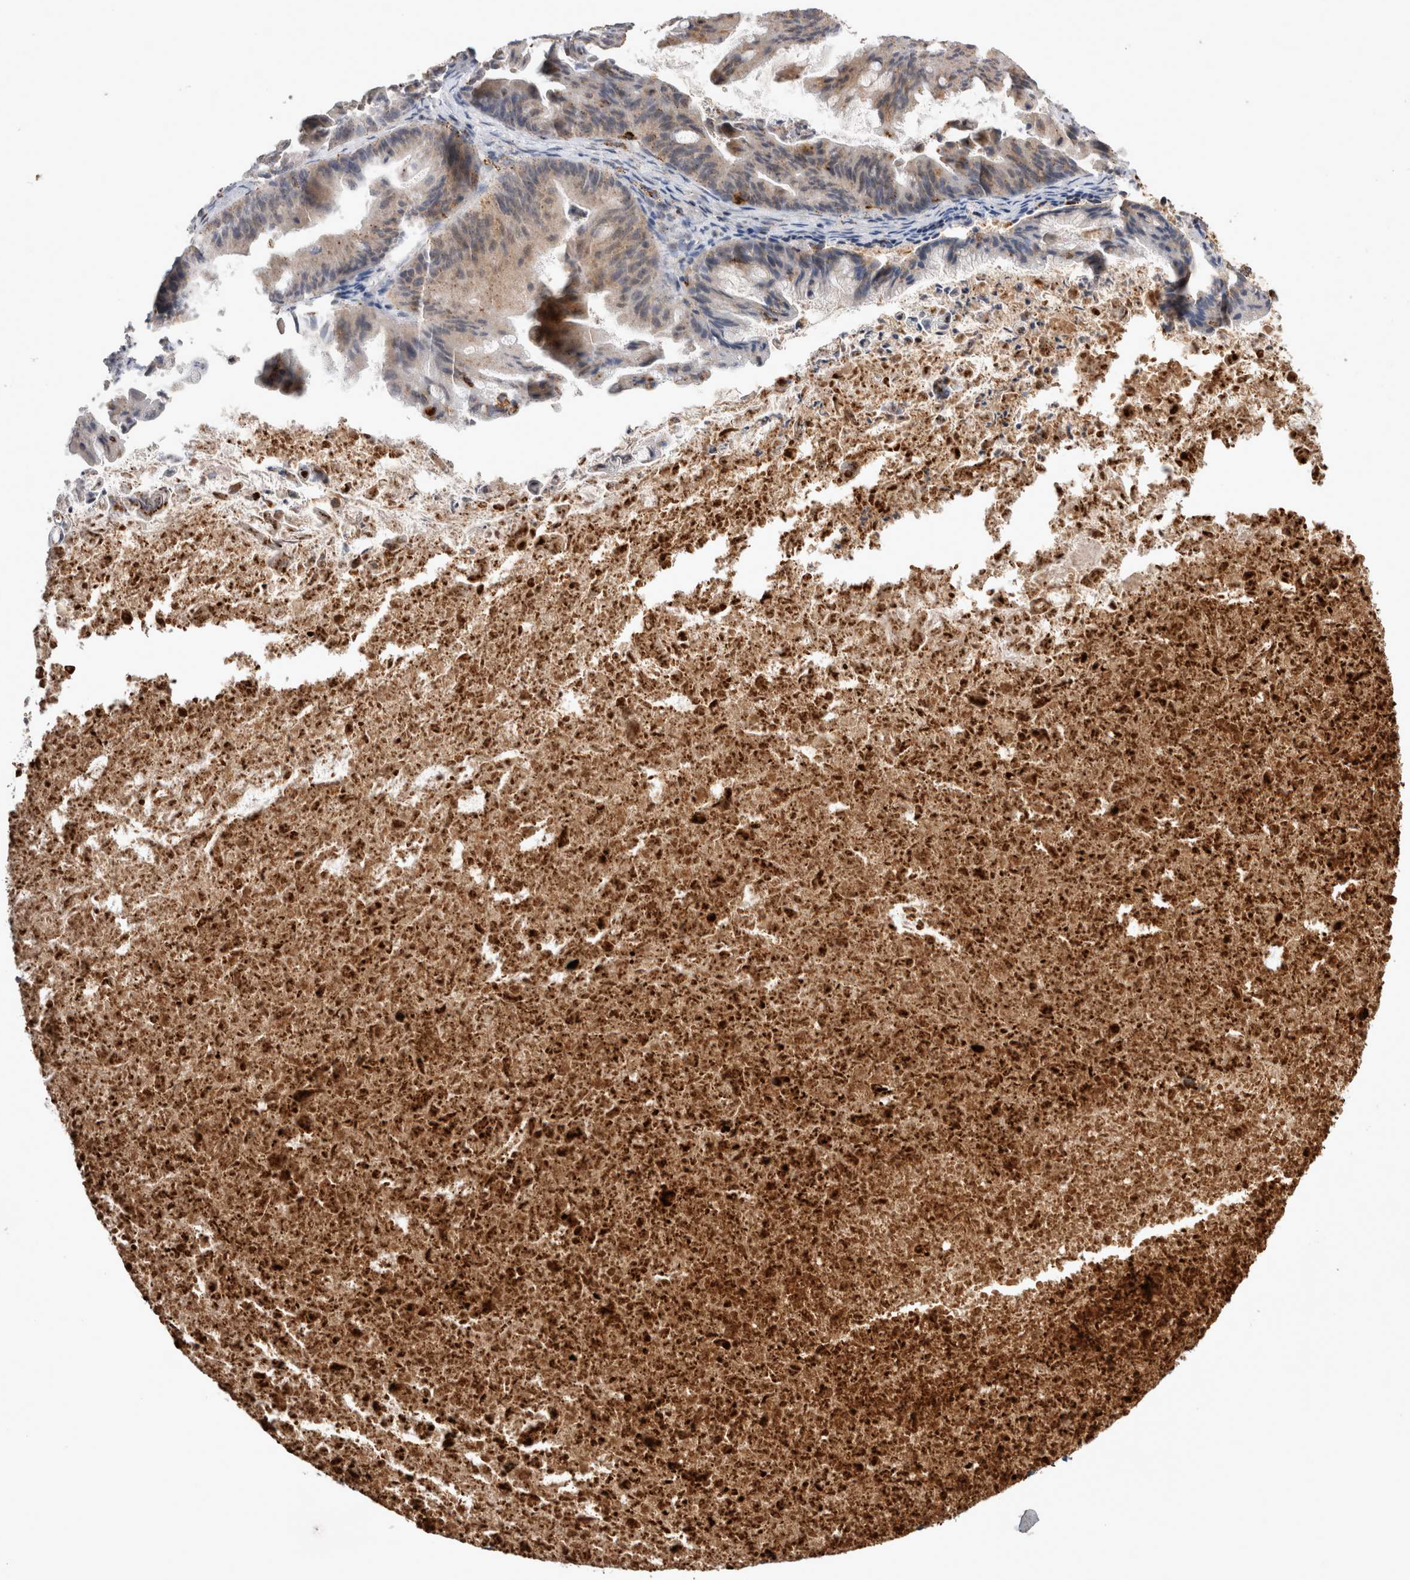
{"staining": {"intensity": "weak", "quantity": ">75%", "location": "cytoplasmic/membranous"}, "tissue": "ovarian cancer", "cell_type": "Tumor cells", "image_type": "cancer", "snomed": [{"axis": "morphology", "description": "Cystadenocarcinoma, mucinous, NOS"}, {"axis": "topography", "description": "Ovary"}], "caption": "An immunohistochemistry (IHC) micrograph of neoplastic tissue is shown. Protein staining in brown highlights weak cytoplasmic/membranous positivity in ovarian cancer (mucinous cystadenocarcinoma) within tumor cells.", "gene": "CTSA", "patient": {"sex": "female", "age": 37}}